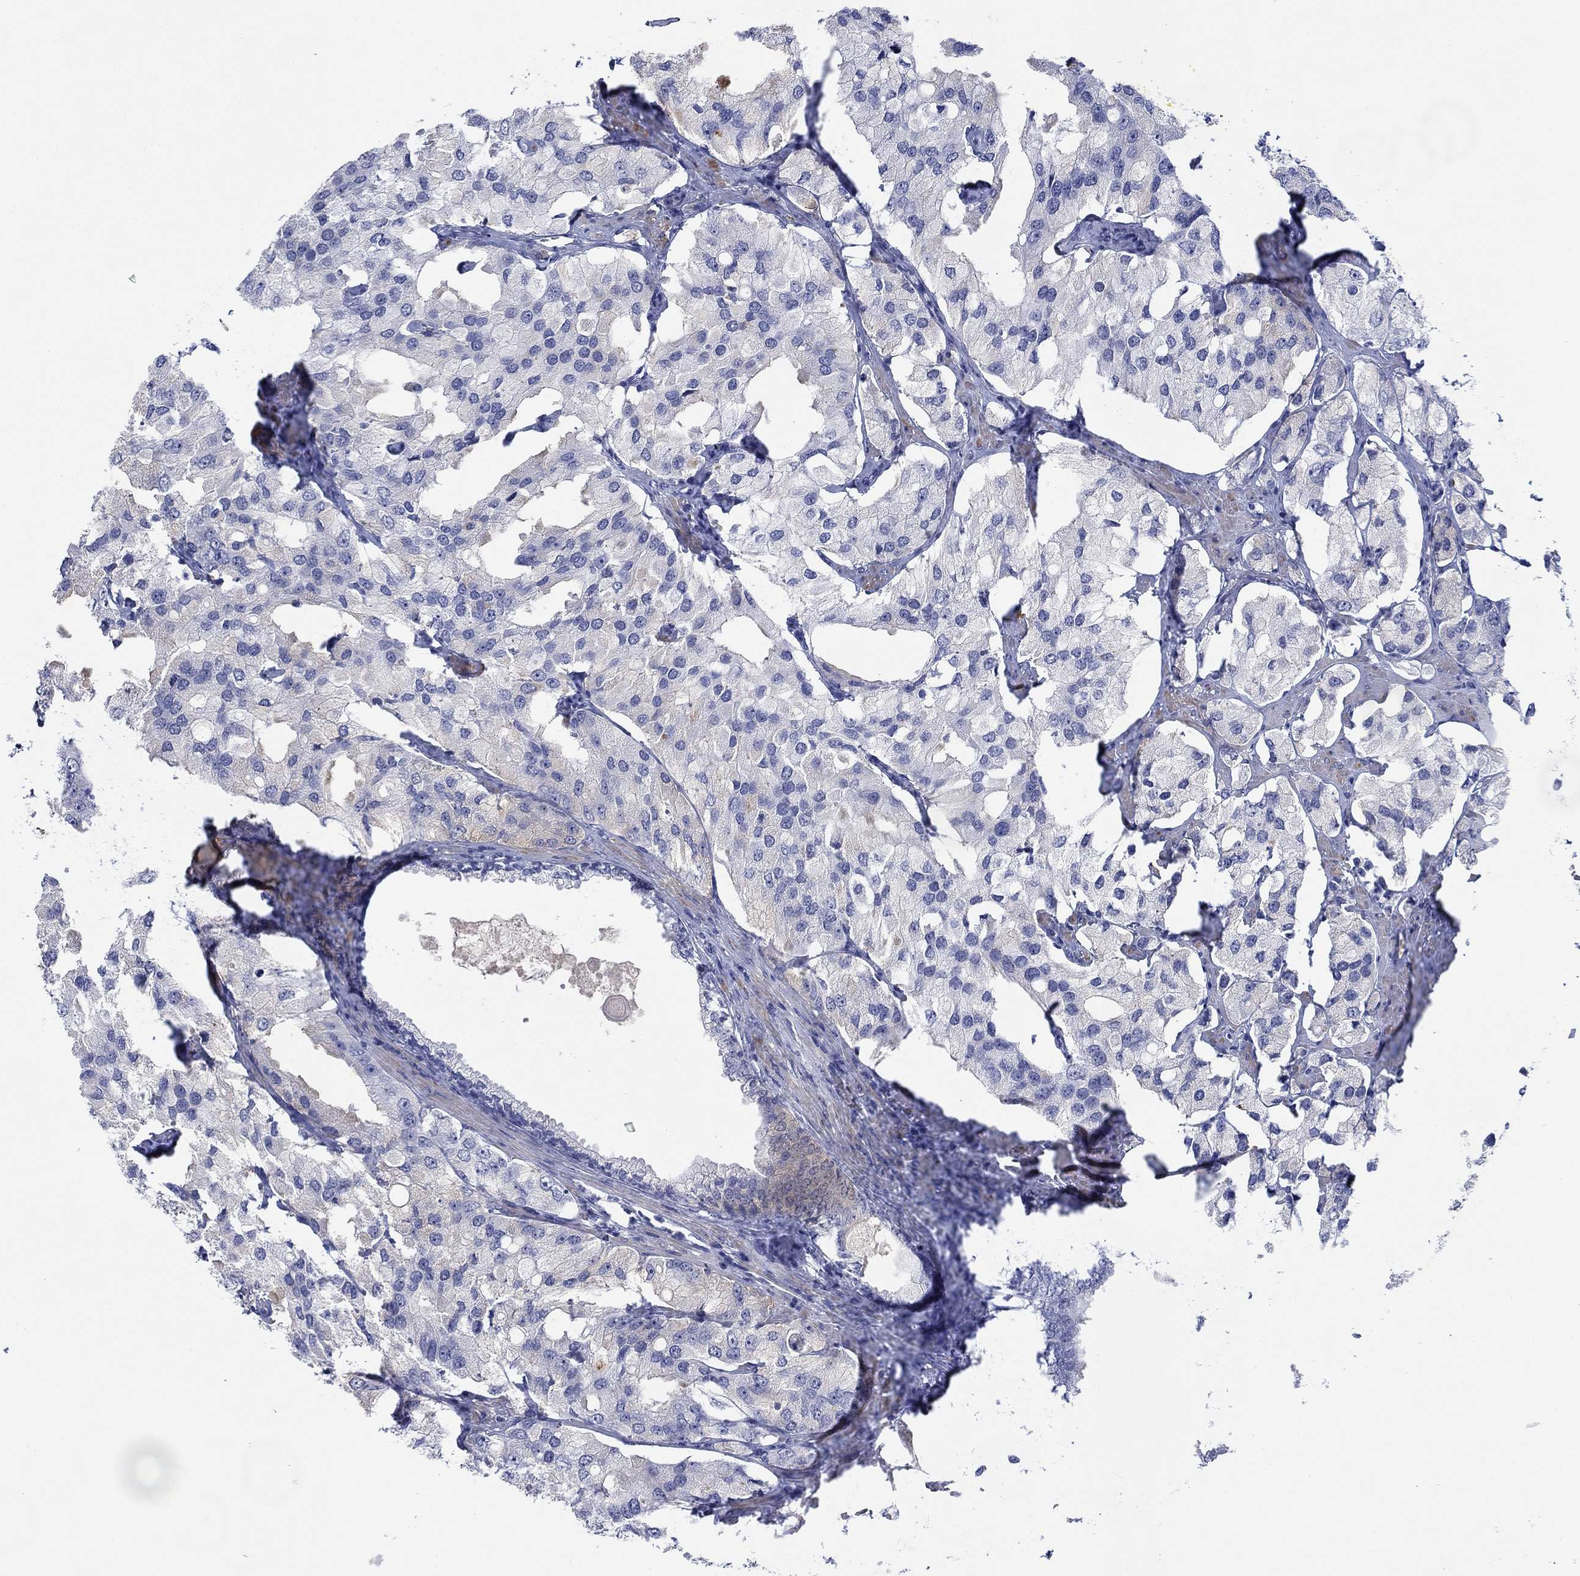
{"staining": {"intensity": "negative", "quantity": "none", "location": "none"}, "tissue": "prostate cancer", "cell_type": "Tumor cells", "image_type": "cancer", "snomed": [{"axis": "morphology", "description": "Adenocarcinoma, NOS"}, {"axis": "topography", "description": "Prostate and seminal vesicle, NOS"}, {"axis": "topography", "description": "Prostate"}], "caption": "Tumor cells show no significant expression in adenocarcinoma (prostate).", "gene": "PDYN", "patient": {"sex": "male", "age": 64}}